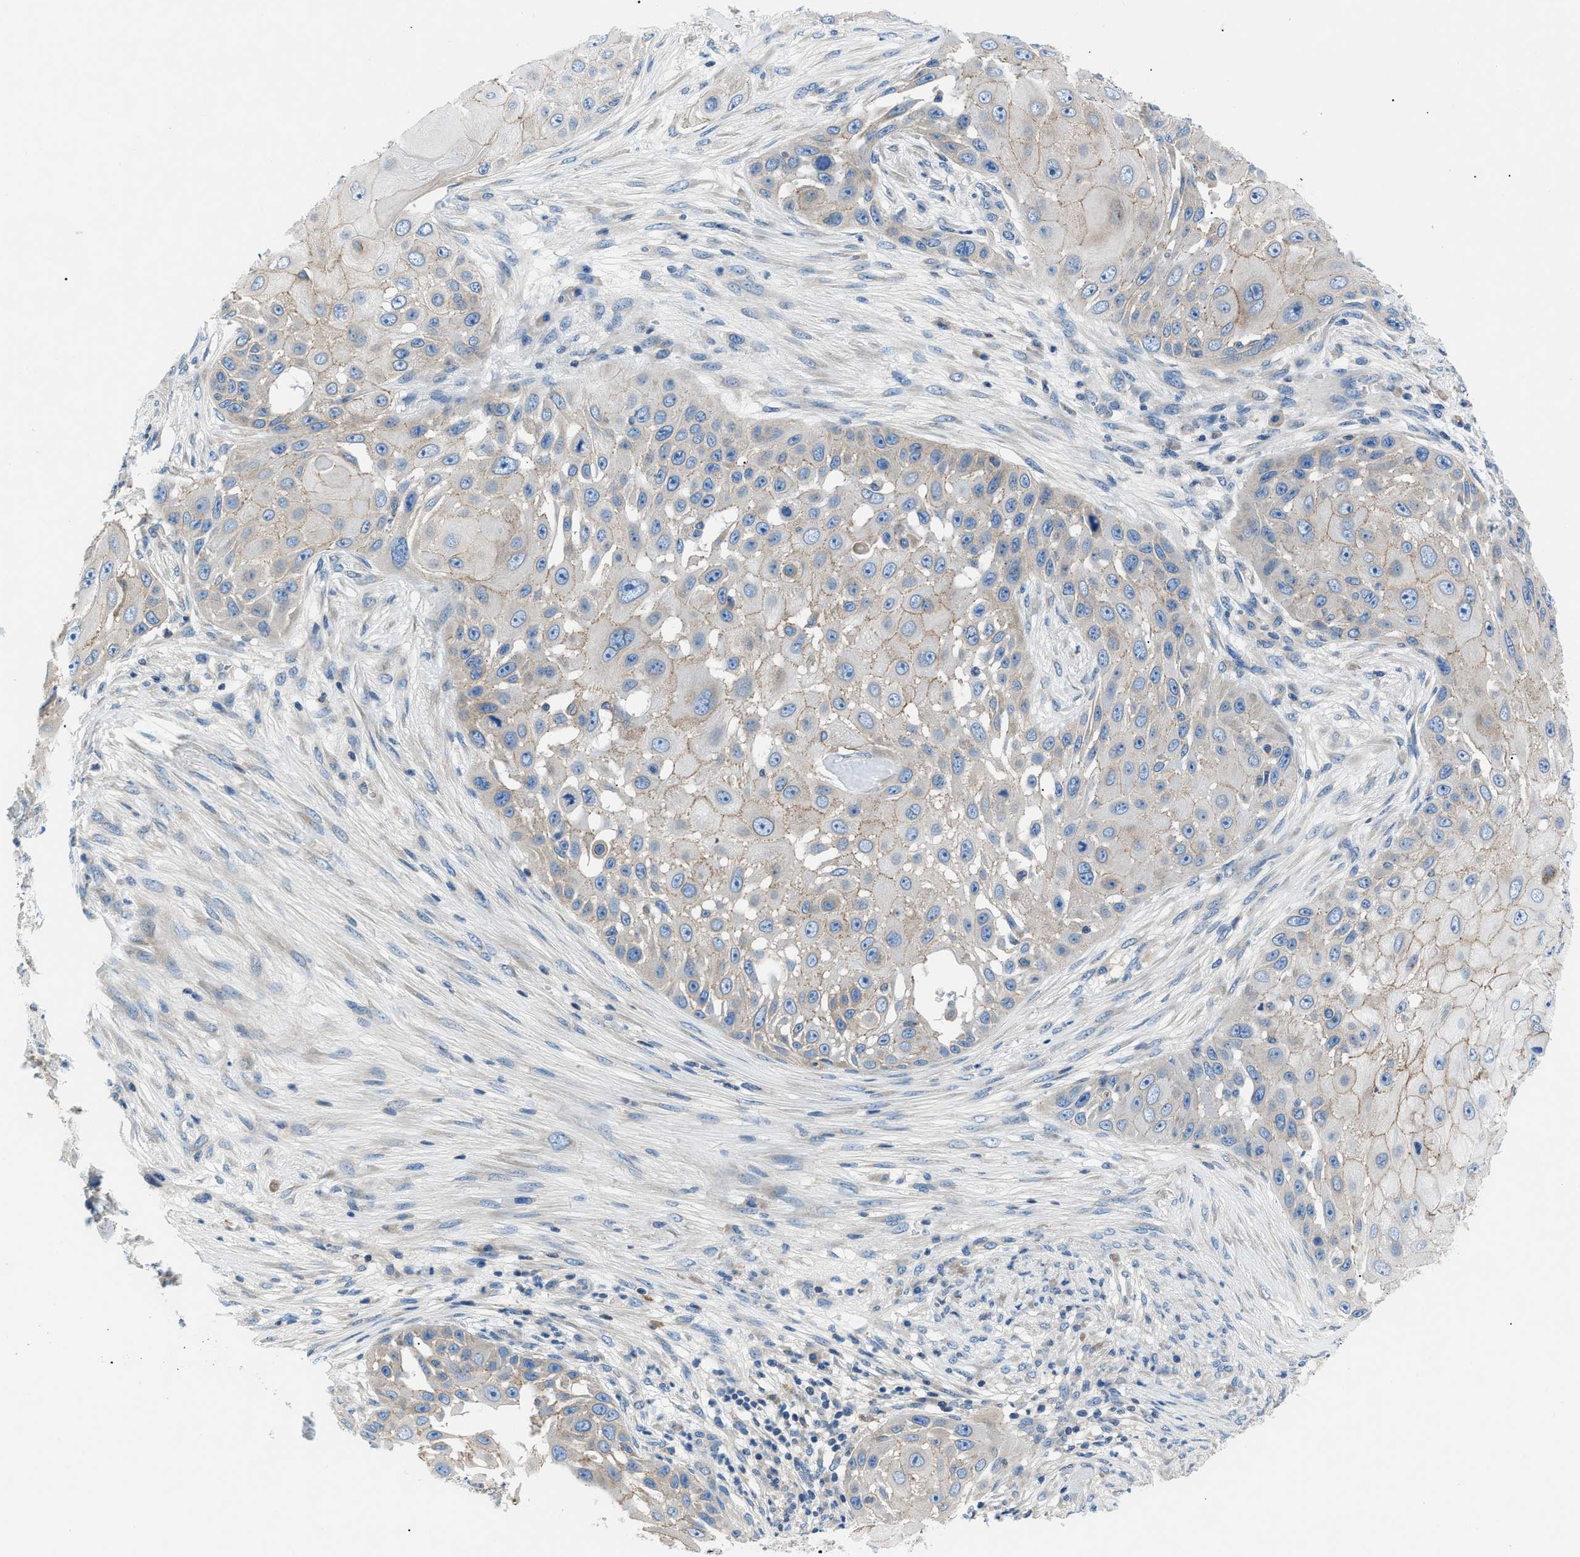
{"staining": {"intensity": "weak", "quantity": "25%-75%", "location": "cytoplasmic/membranous"}, "tissue": "skin cancer", "cell_type": "Tumor cells", "image_type": "cancer", "snomed": [{"axis": "morphology", "description": "Squamous cell carcinoma, NOS"}, {"axis": "topography", "description": "Skin"}], "caption": "DAB immunohistochemical staining of human skin cancer (squamous cell carcinoma) shows weak cytoplasmic/membranous protein expression in approximately 25%-75% of tumor cells.", "gene": "ZDHHC24", "patient": {"sex": "female", "age": 44}}